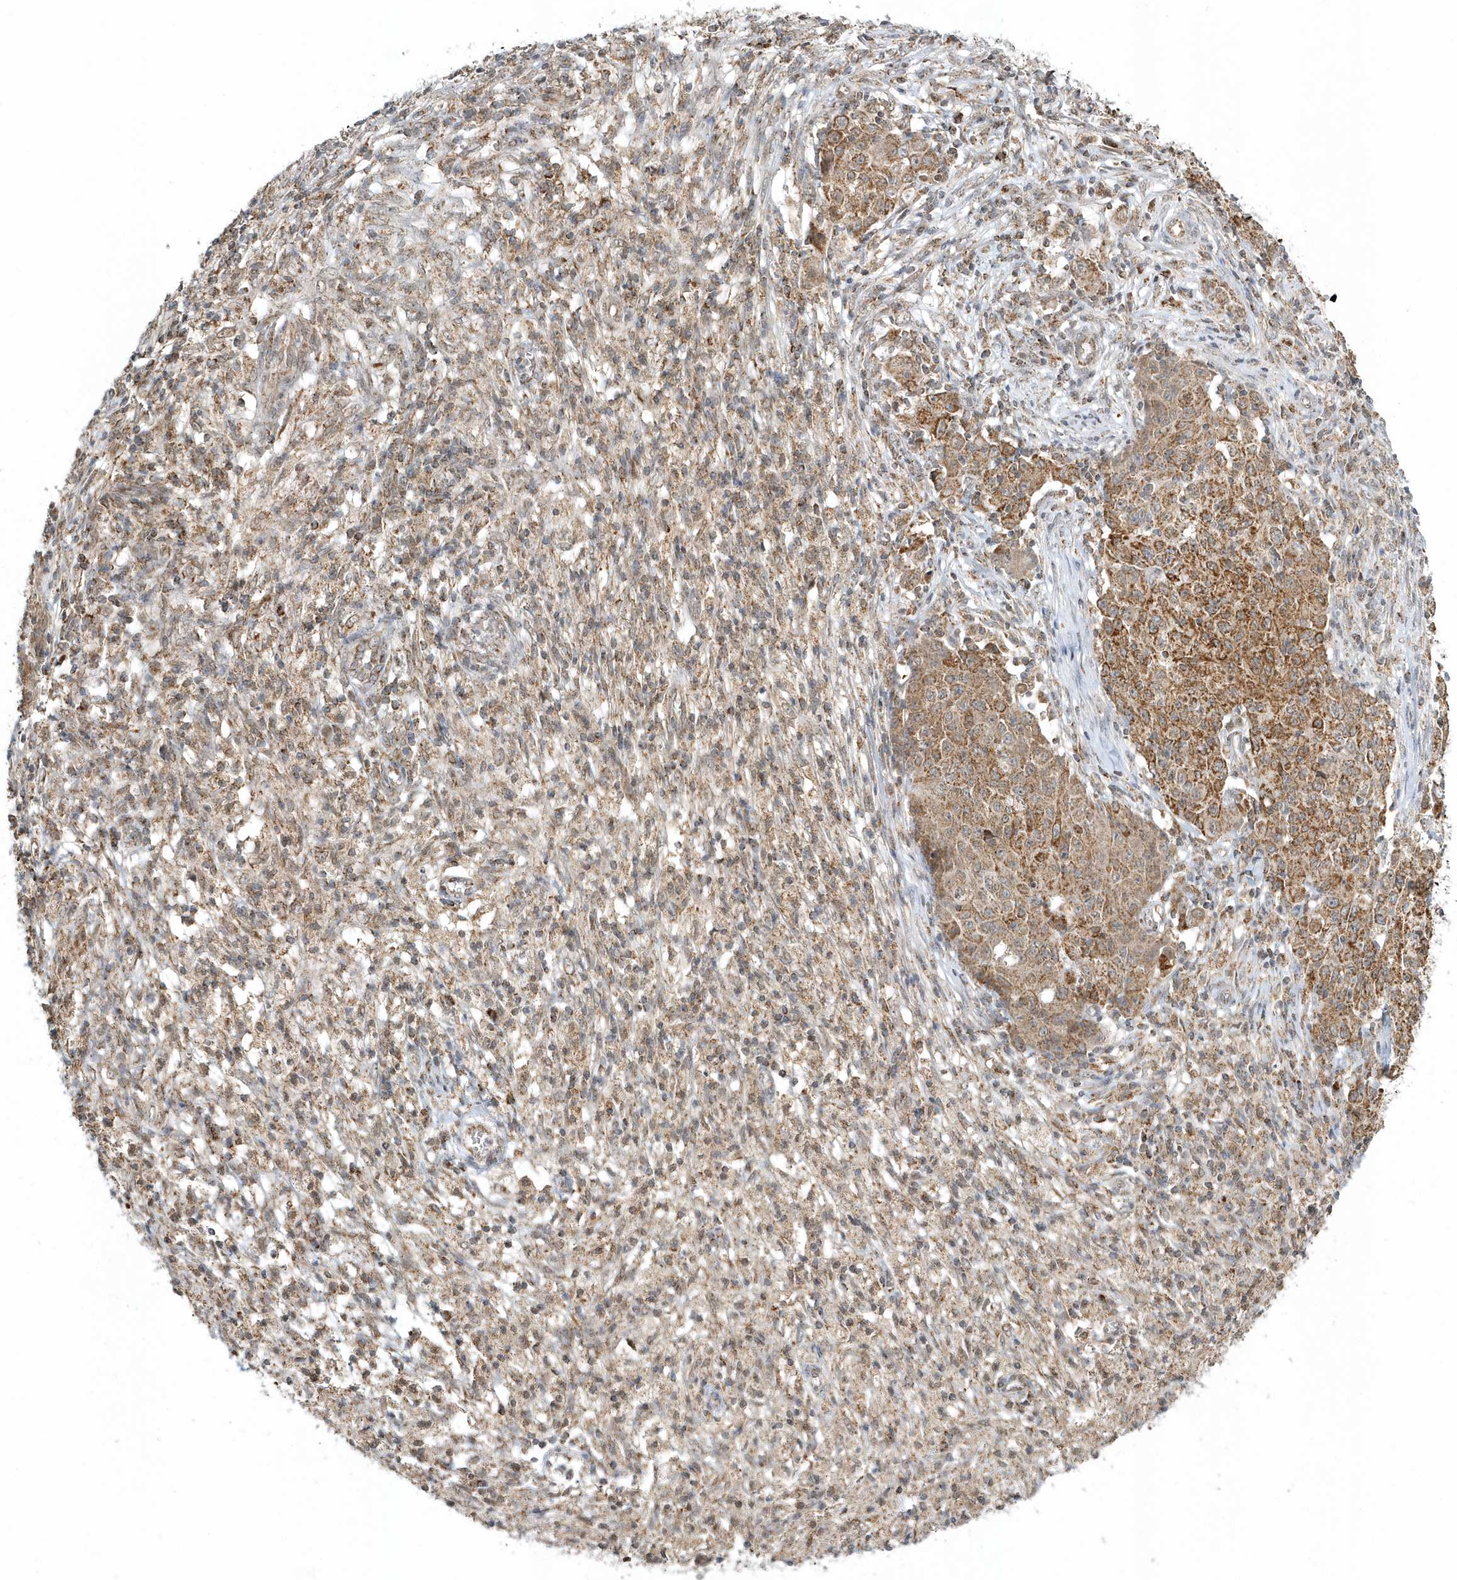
{"staining": {"intensity": "moderate", "quantity": ">75%", "location": "cytoplasmic/membranous"}, "tissue": "ovarian cancer", "cell_type": "Tumor cells", "image_type": "cancer", "snomed": [{"axis": "morphology", "description": "Carcinoma, endometroid"}, {"axis": "topography", "description": "Ovary"}], "caption": "Approximately >75% of tumor cells in human ovarian cancer reveal moderate cytoplasmic/membranous protein staining as visualized by brown immunohistochemical staining.", "gene": "PSMD6", "patient": {"sex": "female", "age": 42}}